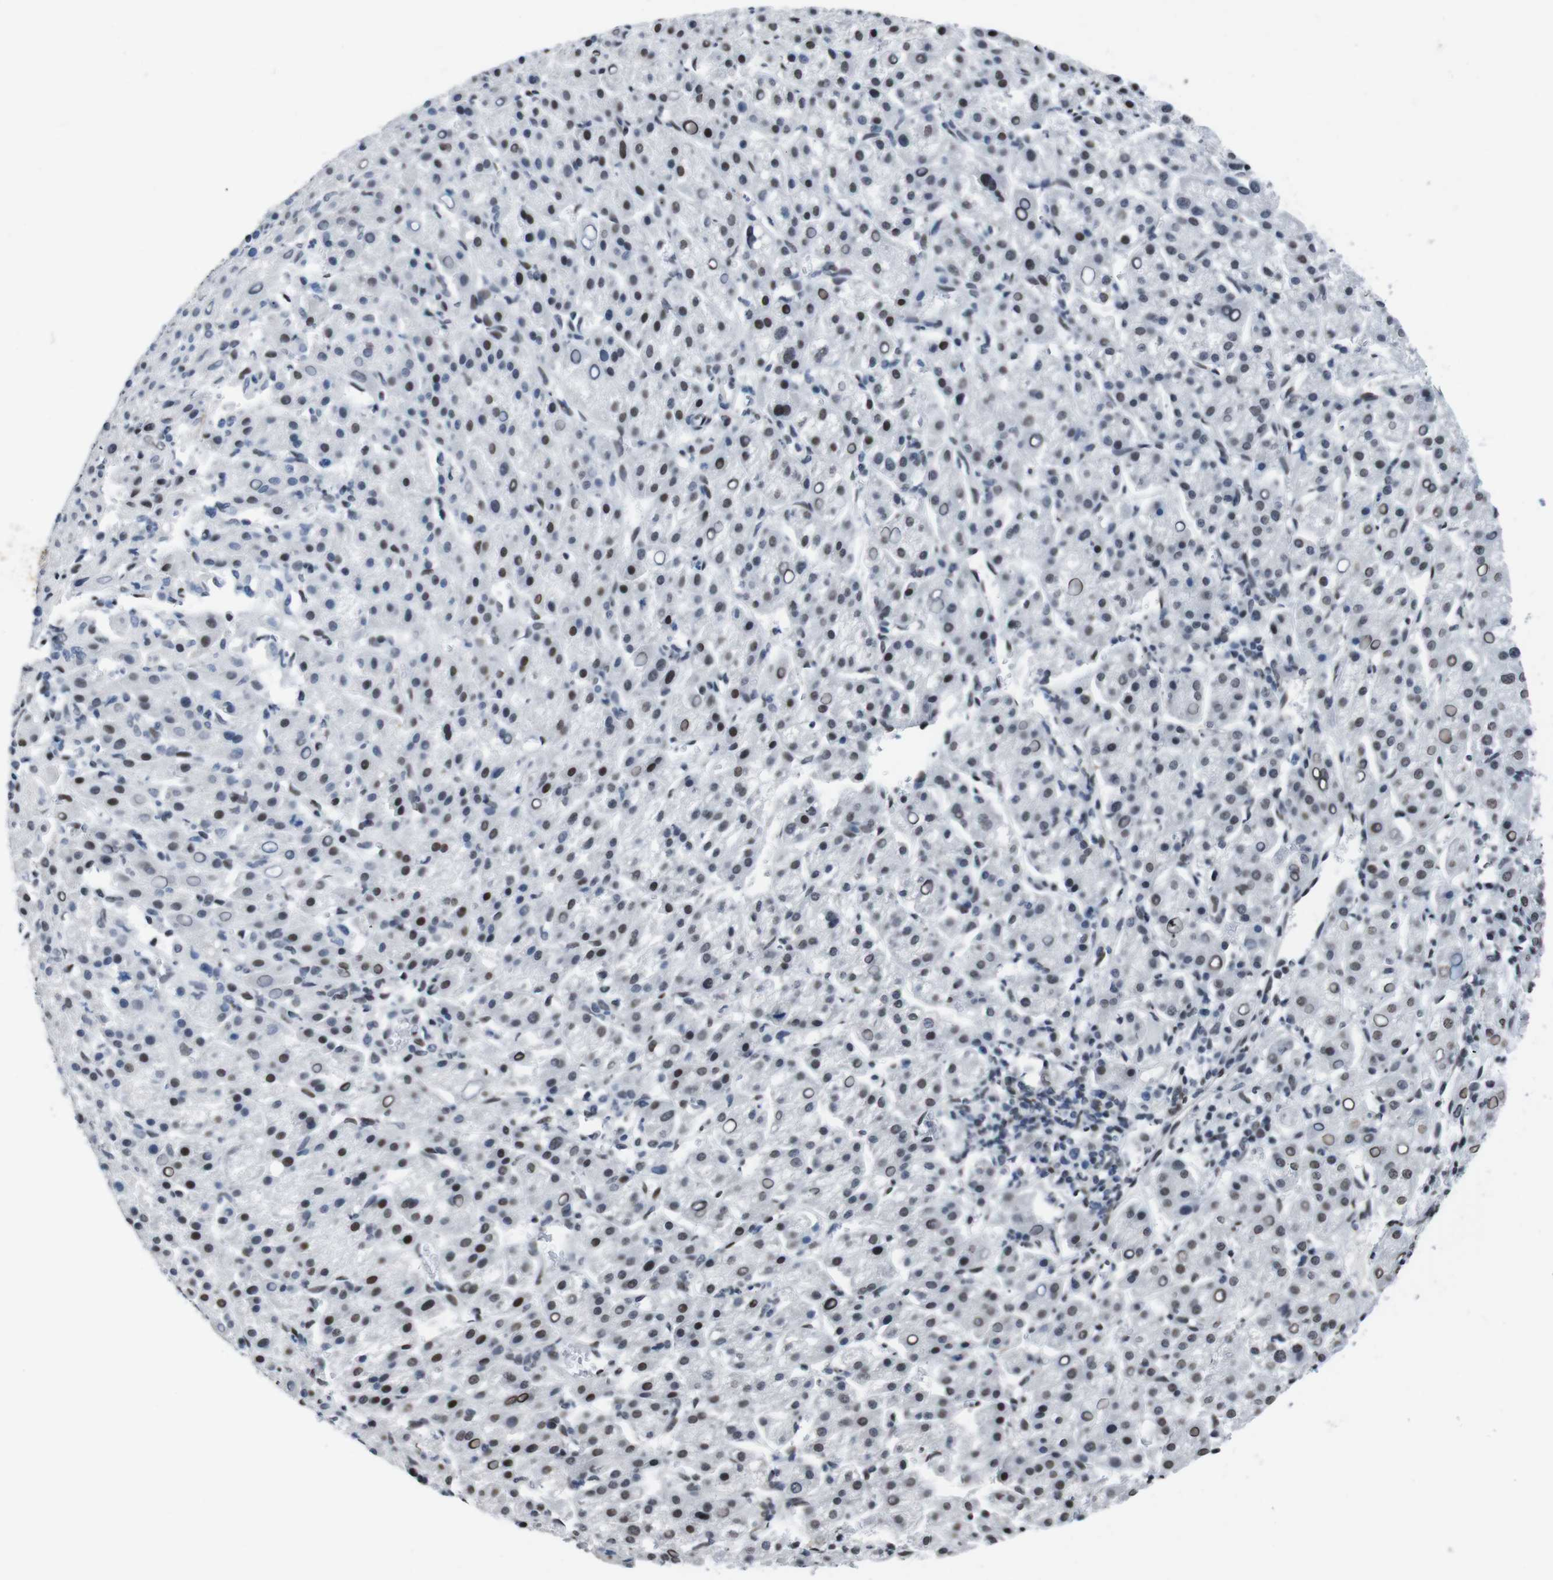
{"staining": {"intensity": "weak", "quantity": ">75%", "location": "nuclear"}, "tissue": "liver cancer", "cell_type": "Tumor cells", "image_type": "cancer", "snomed": [{"axis": "morphology", "description": "Carcinoma, Hepatocellular, NOS"}, {"axis": "topography", "description": "Liver"}], "caption": "About >75% of tumor cells in liver hepatocellular carcinoma display weak nuclear protein positivity as visualized by brown immunohistochemical staining.", "gene": "PIP4P2", "patient": {"sex": "female", "age": 58}}